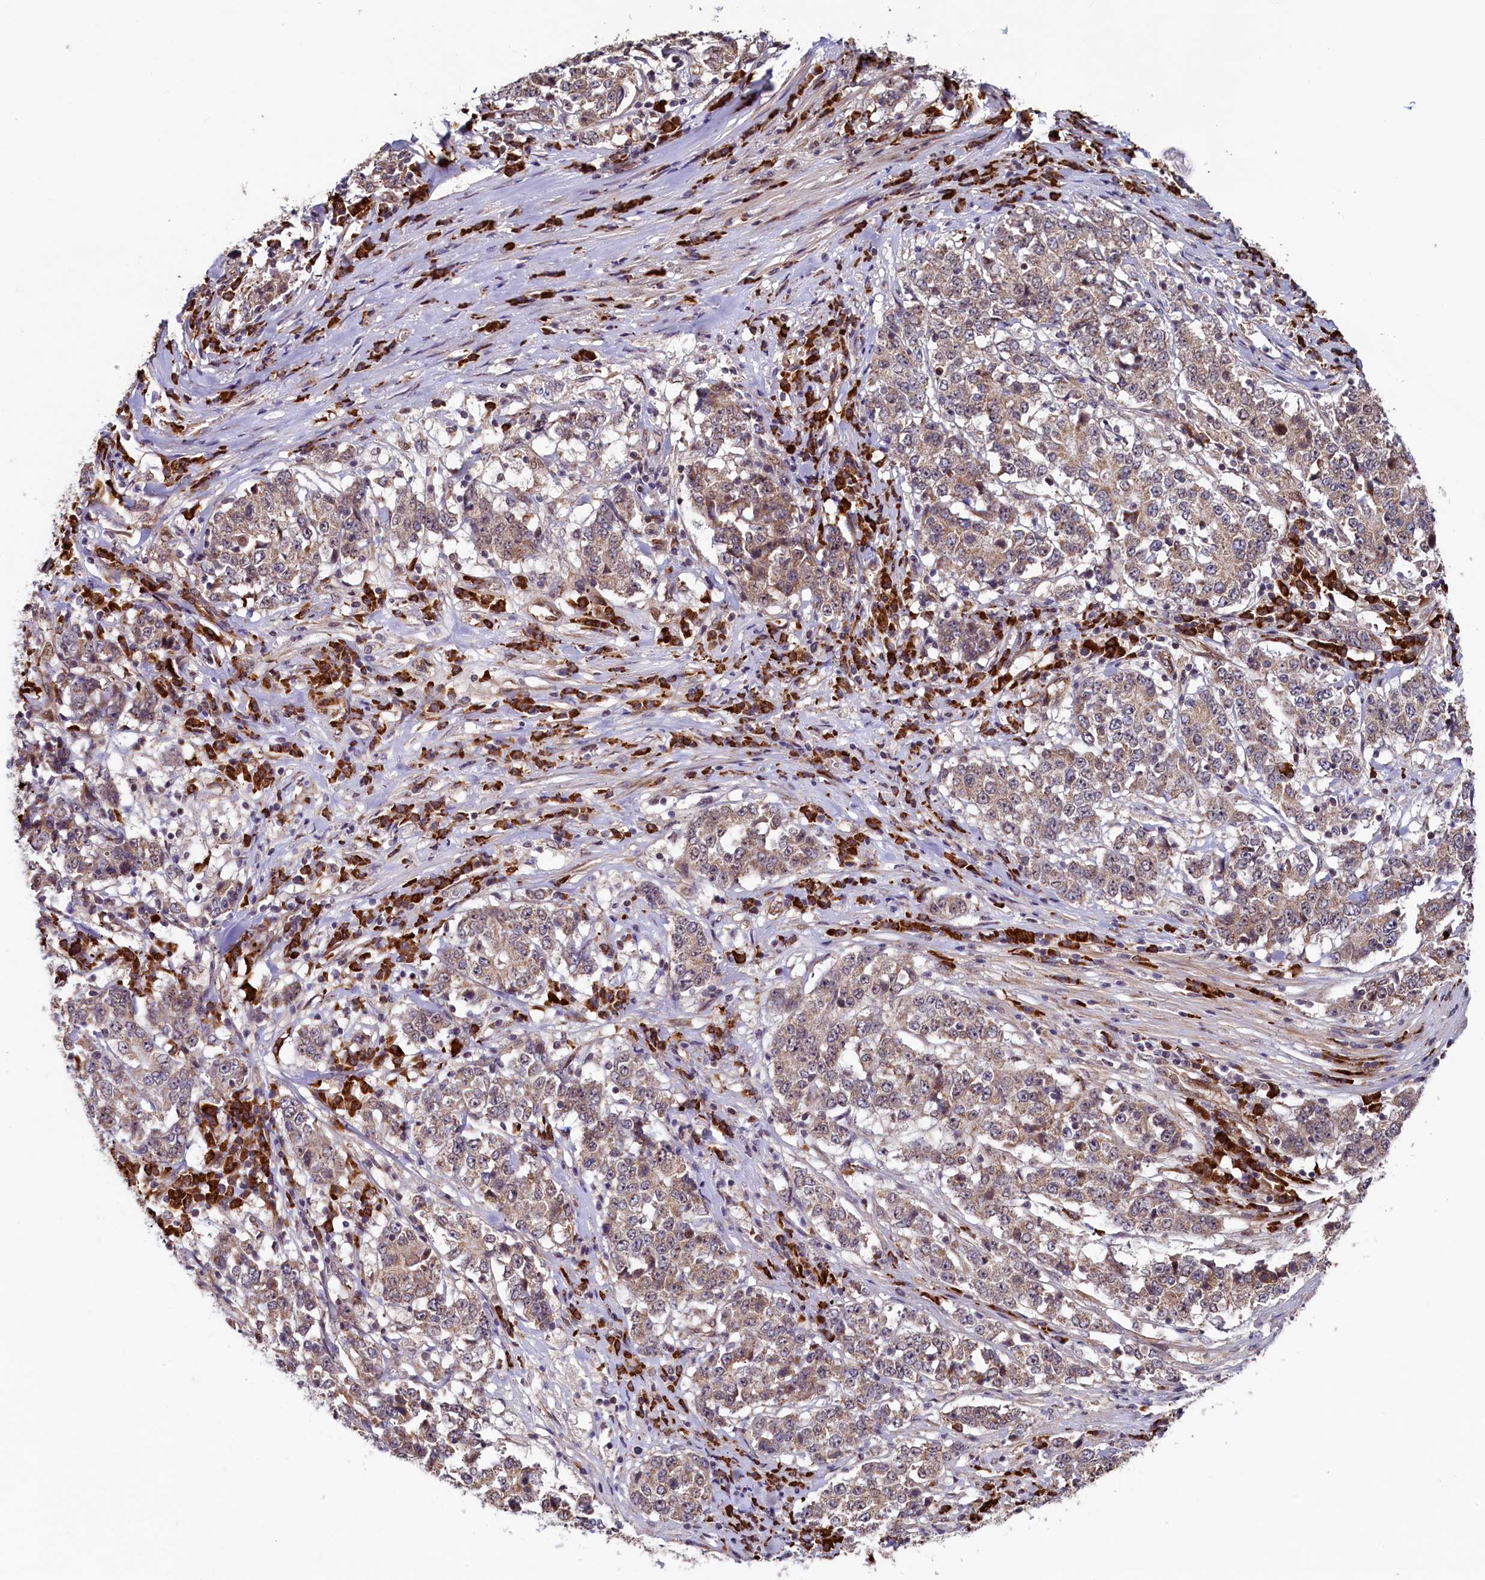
{"staining": {"intensity": "moderate", "quantity": ">75%", "location": "cytoplasmic/membranous"}, "tissue": "stomach cancer", "cell_type": "Tumor cells", "image_type": "cancer", "snomed": [{"axis": "morphology", "description": "Adenocarcinoma, NOS"}, {"axis": "topography", "description": "Stomach"}], "caption": "High-magnification brightfield microscopy of adenocarcinoma (stomach) stained with DAB (brown) and counterstained with hematoxylin (blue). tumor cells exhibit moderate cytoplasmic/membranous expression is appreciated in about>75% of cells.", "gene": "RBFA", "patient": {"sex": "male", "age": 59}}